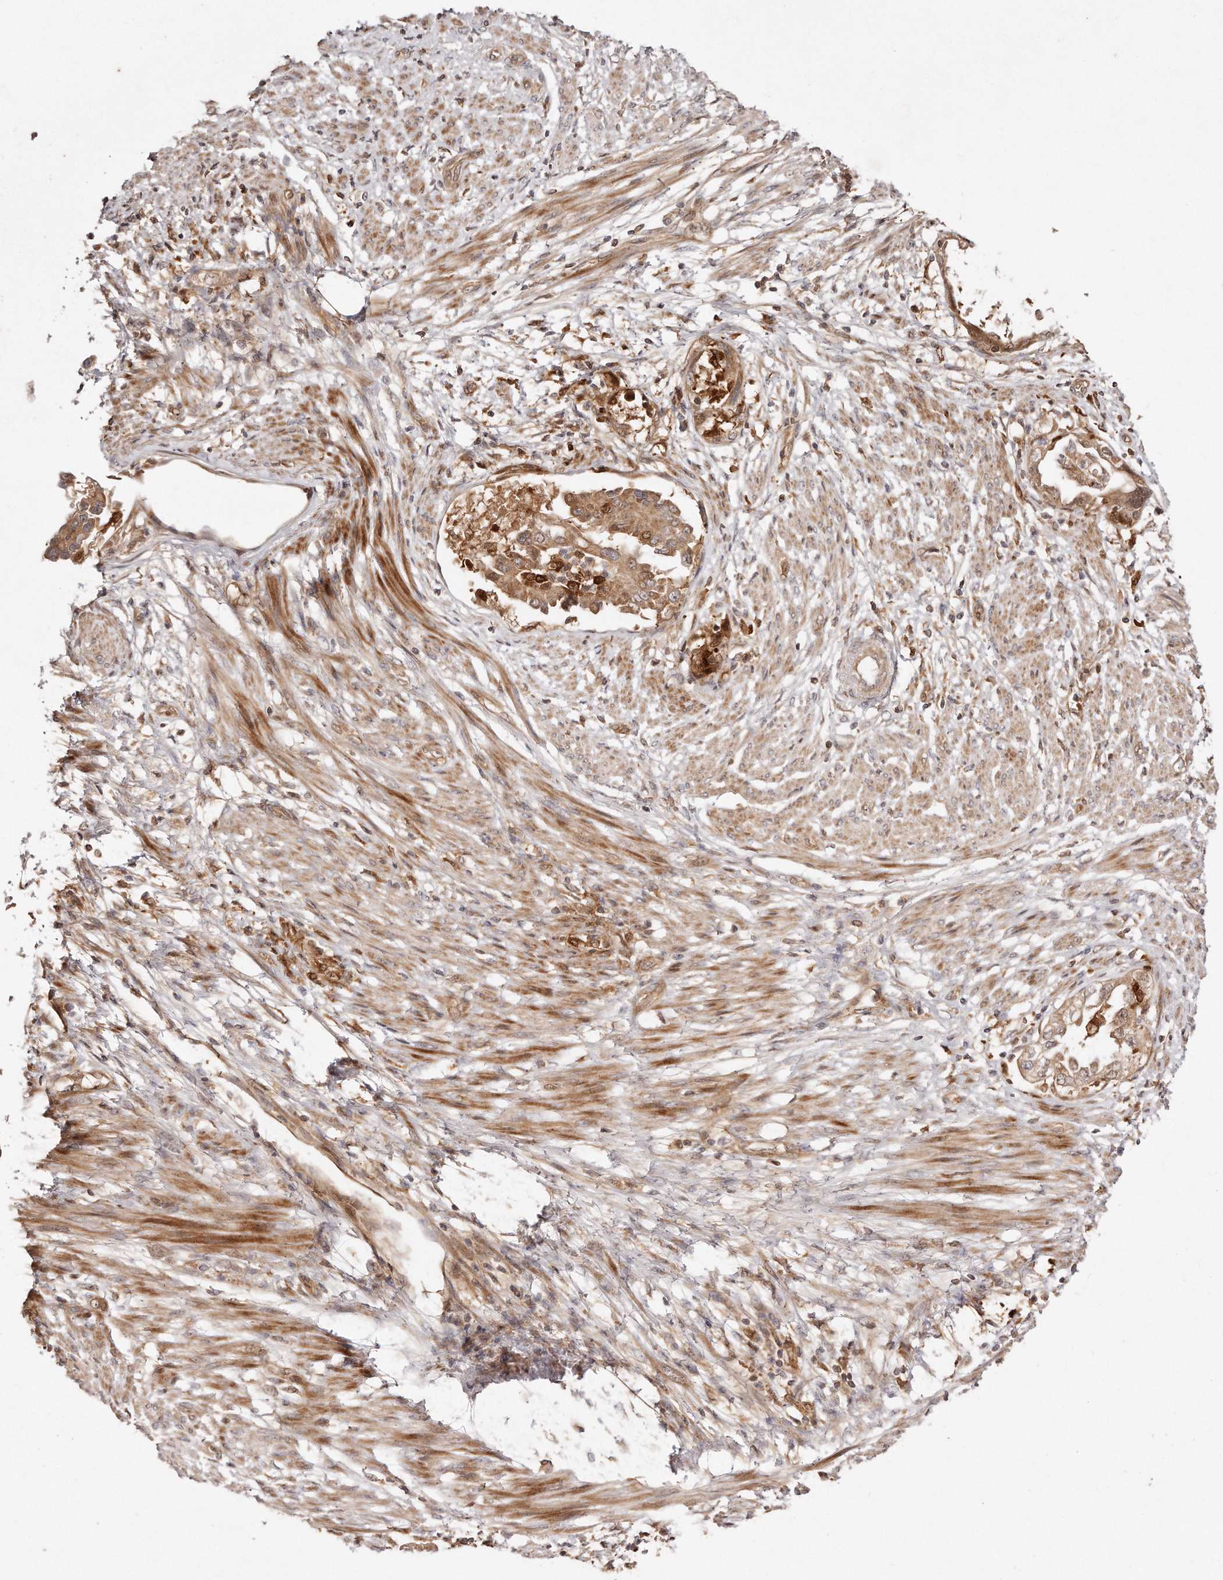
{"staining": {"intensity": "moderate", "quantity": ">75%", "location": "cytoplasmic/membranous"}, "tissue": "endometrial cancer", "cell_type": "Tumor cells", "image_type": "cancer", "snomed": [{"axis": "morphology", "description": "Adenocarcinoma, NOS"}, {"axis": "topography", "description": "Endometrium"}], "caption": "Brown immunohistochemical staining in human endometrial cancer (adenocarcinoma) reveals moderate cytoplasmic/membranous staining in about >75% of tumor cells. (IHC, brightfield microscopy, high magnification).", "gene": "GBP4", "patient": {"sex": "female", "age": 85}}